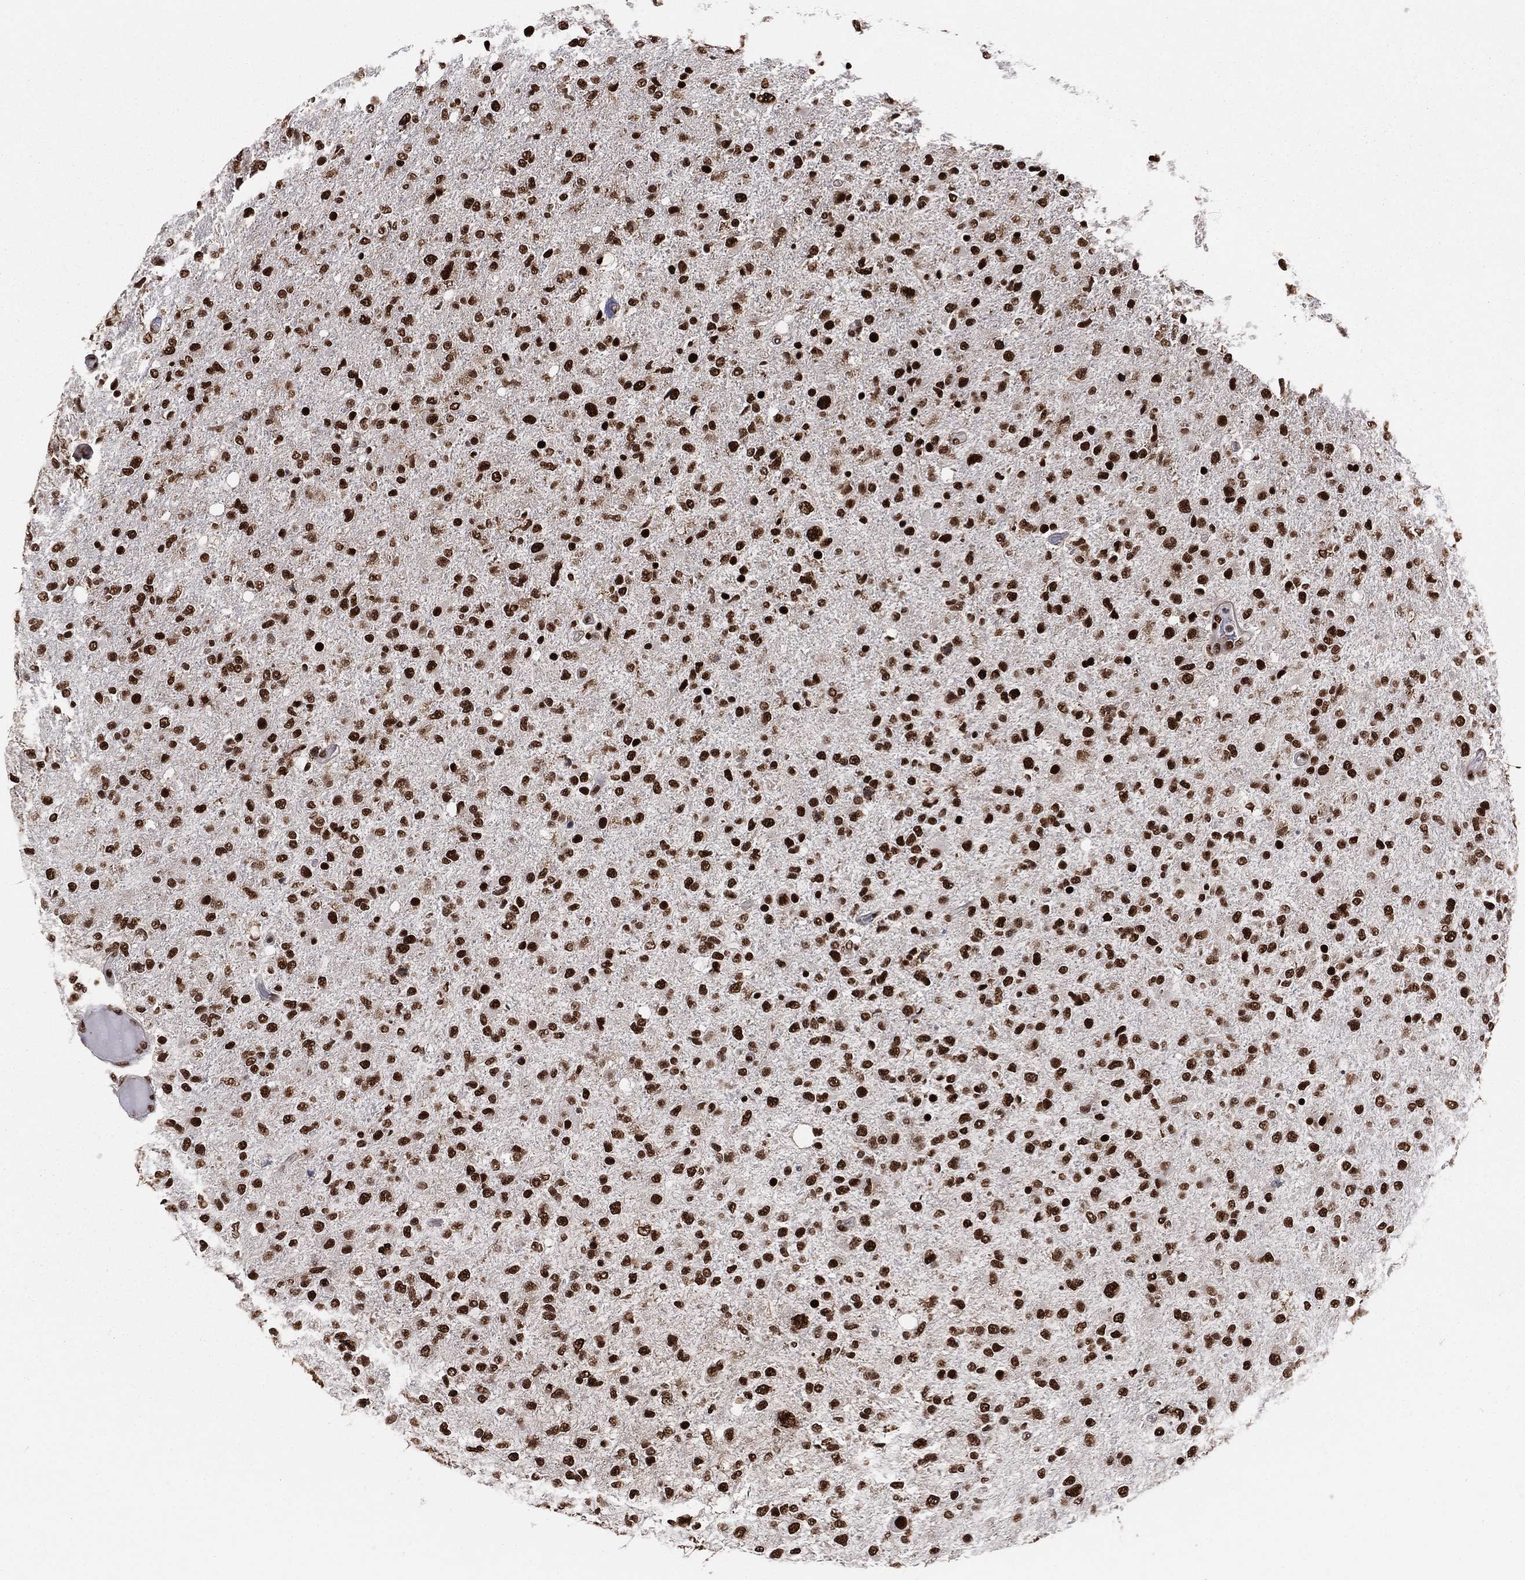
{"staining": {"intensity": "strong", "quantity": ">75%", "location": "nuclear"}, "tissue": "glioma", "cell_type": "Tumor cells", "image_type": "cancer", "snomed": [{"axis": "morphology", "description": "Glioma, malignant, High grade"}, {"axis": "topography", "description": "Cerebral cortex"}], "caption": "The micrograph demonstrates a brown stain indicating the presence of a protein in the nuclear of tumor cells in glioma. (DAB (3,3'-diaminobenzidine) IHC with brightfield microscopy, high magnification).", "gene": "TP53BP1", "patient": {"sex": "male", "age": 70}}